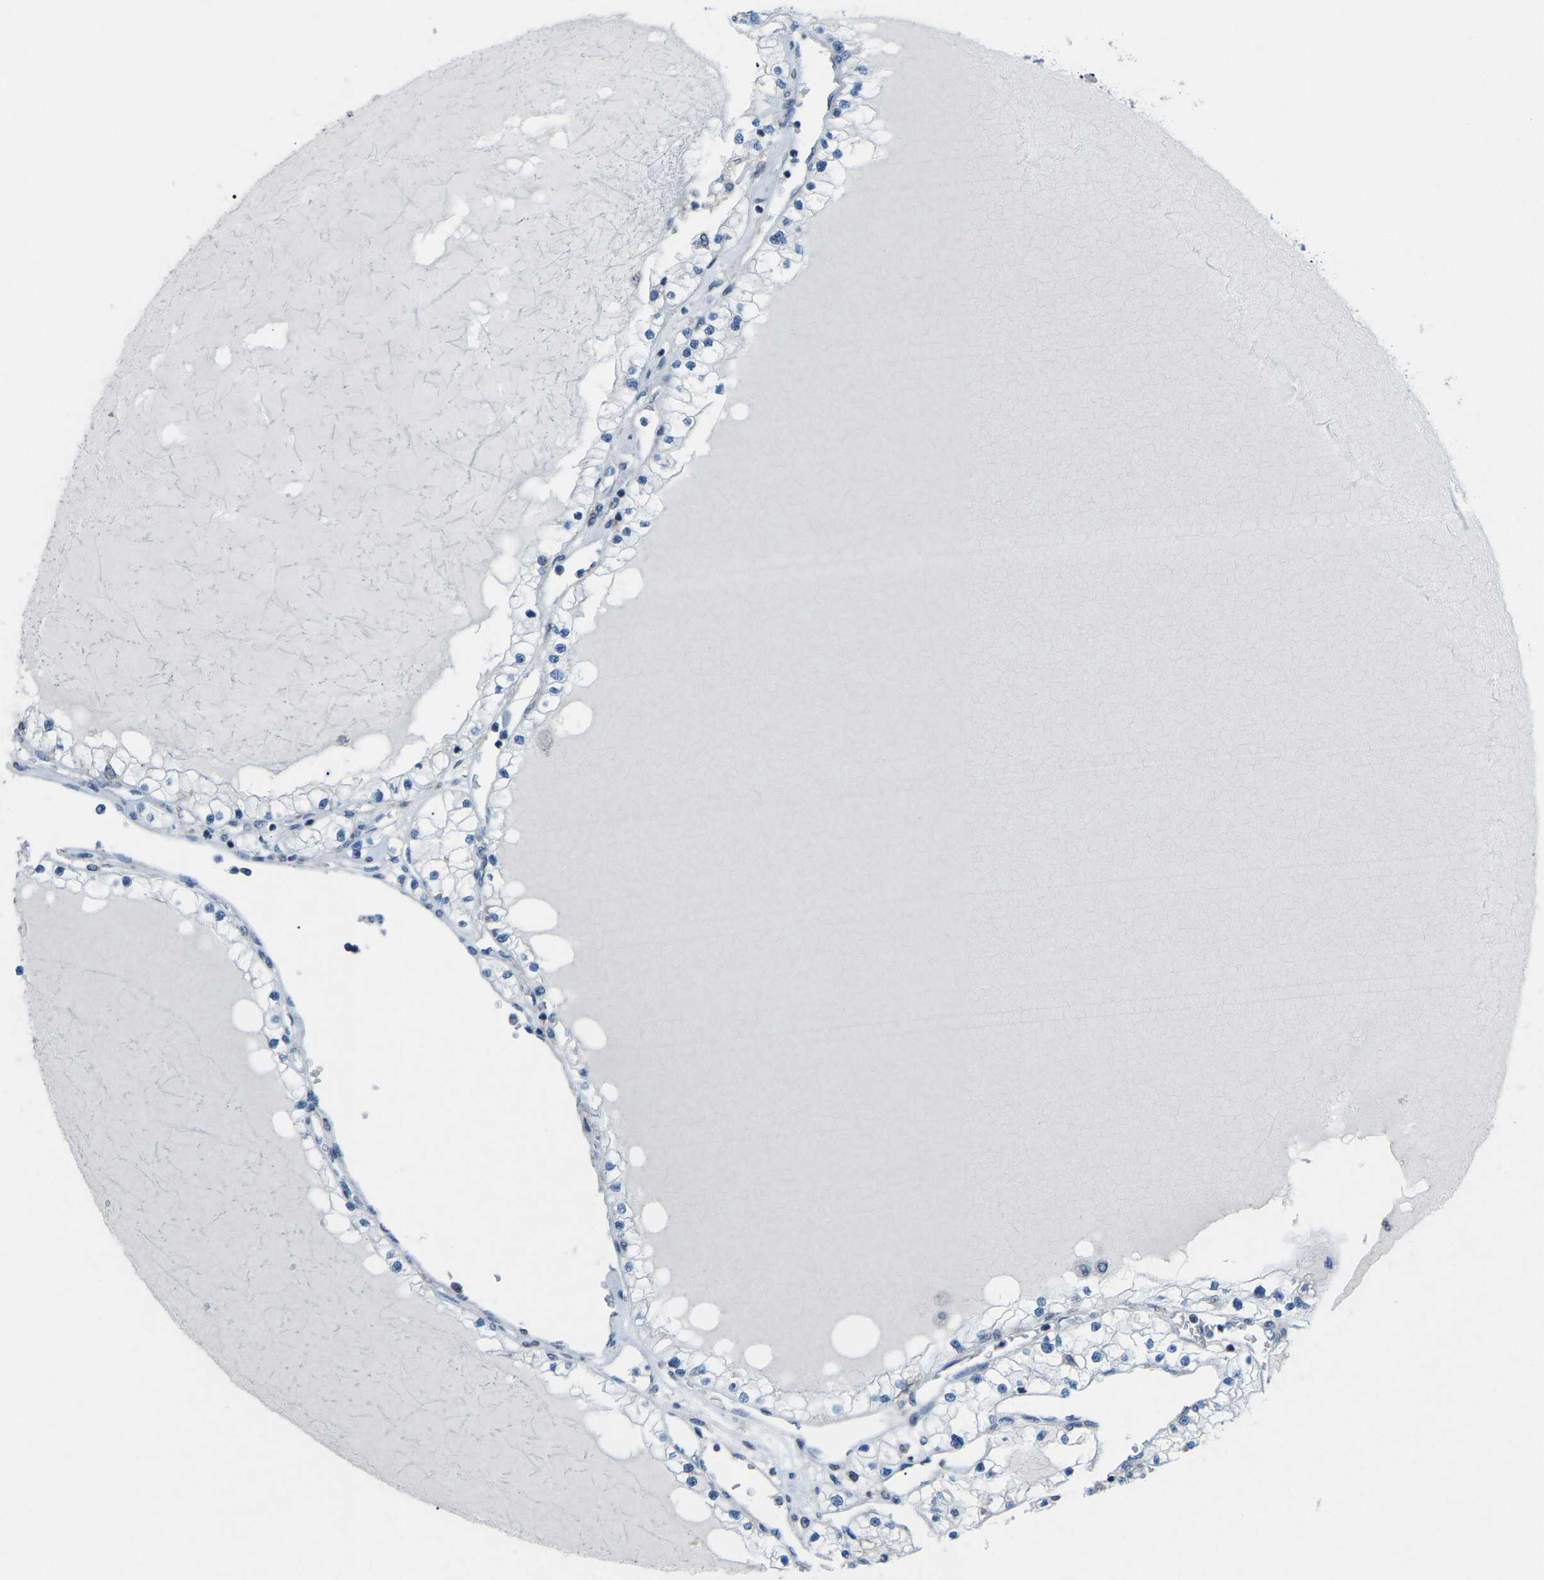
{"staining": {"intensity": "negative", "quantity": "none", "location": "none"}, "tissue": "renal cancer", "cell_type": "Tumor cells", "image_type": "cancer", "snomed": [{"axis": "morphology", "description": "Adenocarcinoma, NOS"}, {"axis": "topography", "description": "Kidney"}], "caption": "Histopathology image shows no protein positivity in tumor cells of renal cancer (adenocarcinoma) tissue.", "gene": "MBNL1", "patient": {"sex": "male", "age": 68}}